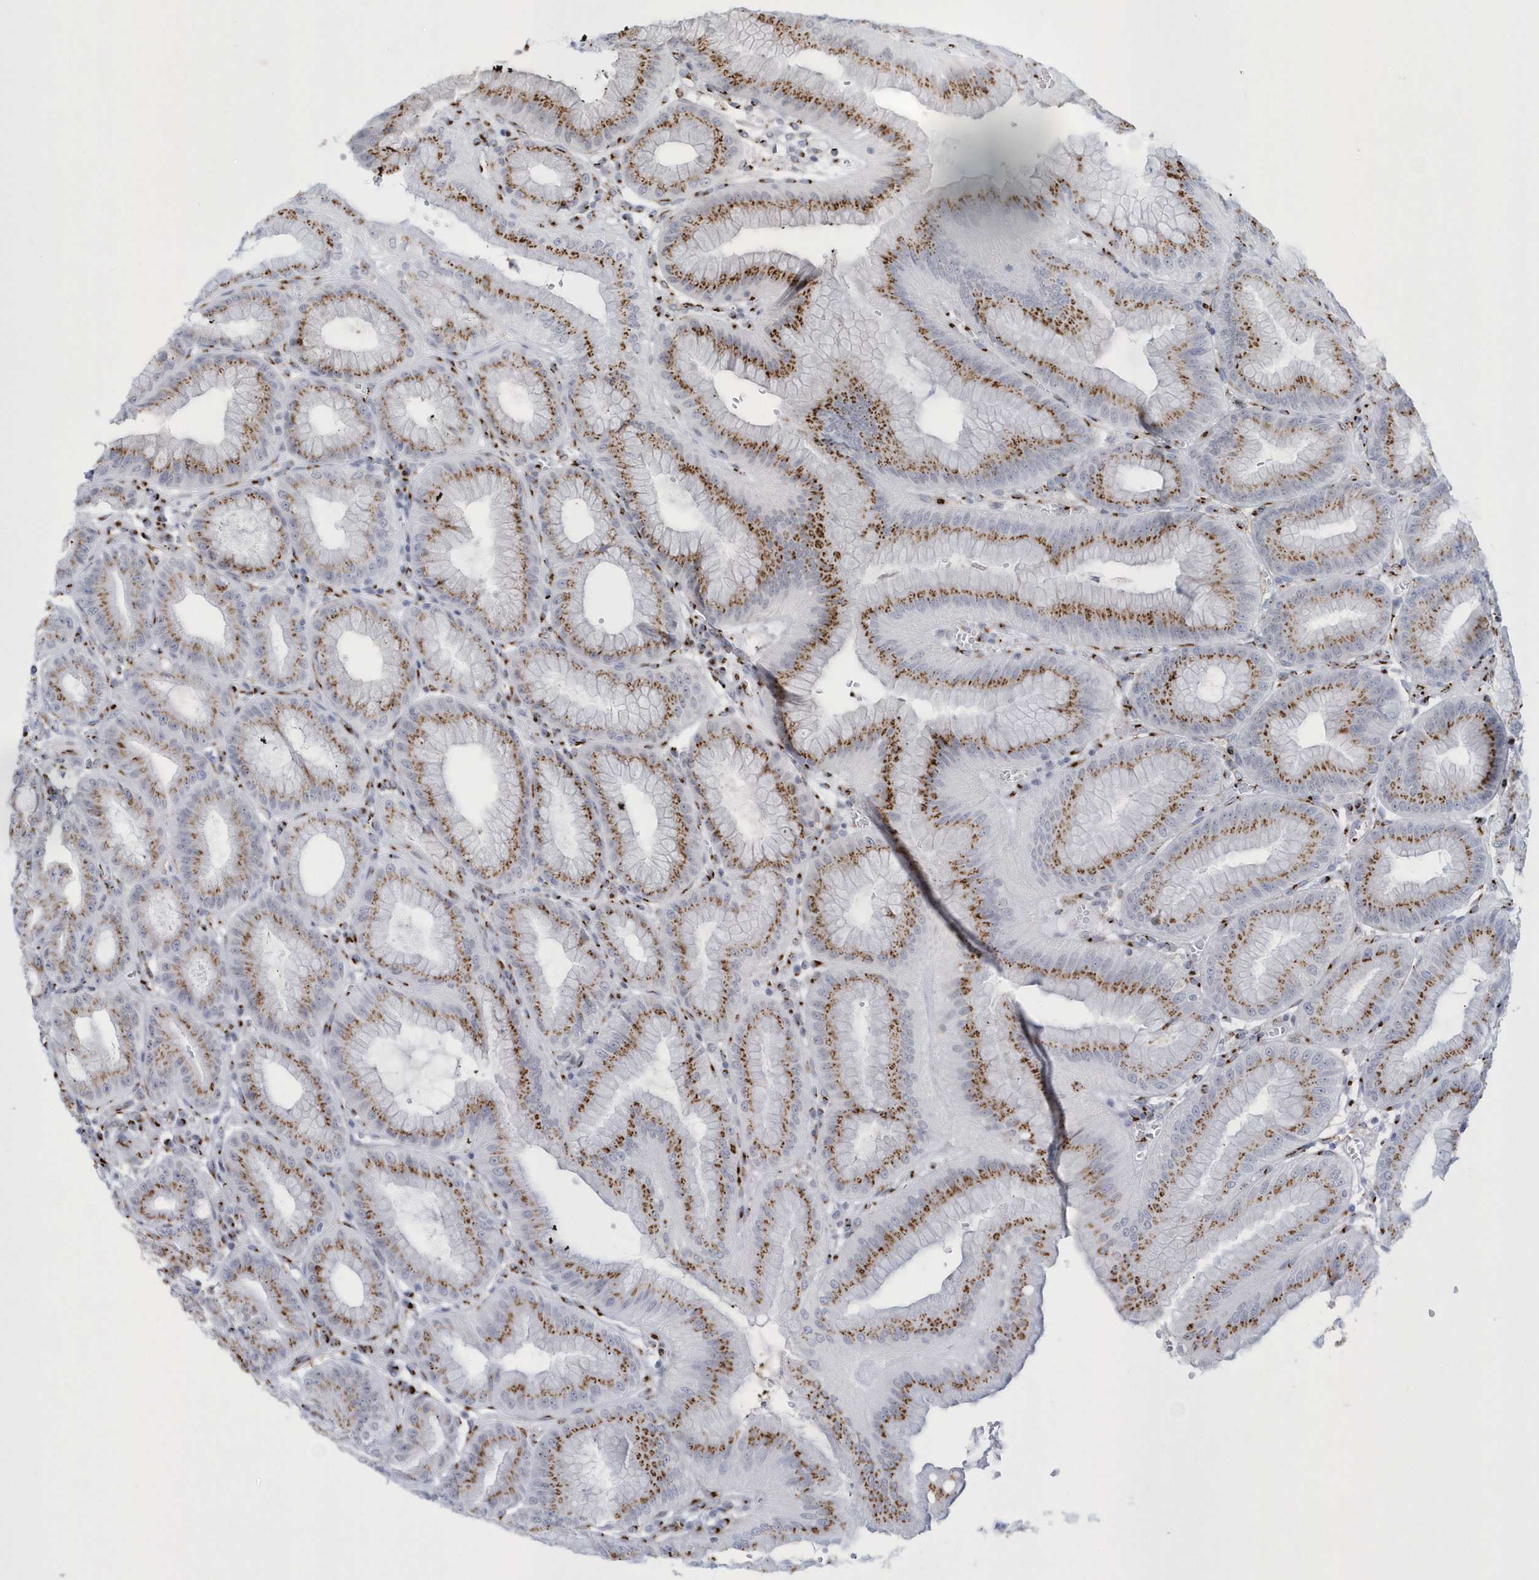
{"staining": {"intensity": "strong", "quantity": ">75%", "location": "cytoplasmic/membranous"}, "tissue": "stomach", "cell_type": "Glandular cells", "image_type": "normal", "snomed": [{"axis": "morphology", "description": "Normal tissue, NOS"}, {"axis": "topography", "description": "Stomach, lower"}], "caption": "This is an image of immunohistochemistry staining of unremarkable stomach, which shows strong expression in the cytoplasmic/membranous of glandular cells.", "gene": "SLX9", "patient": {"sex": "male", "age": 71}}